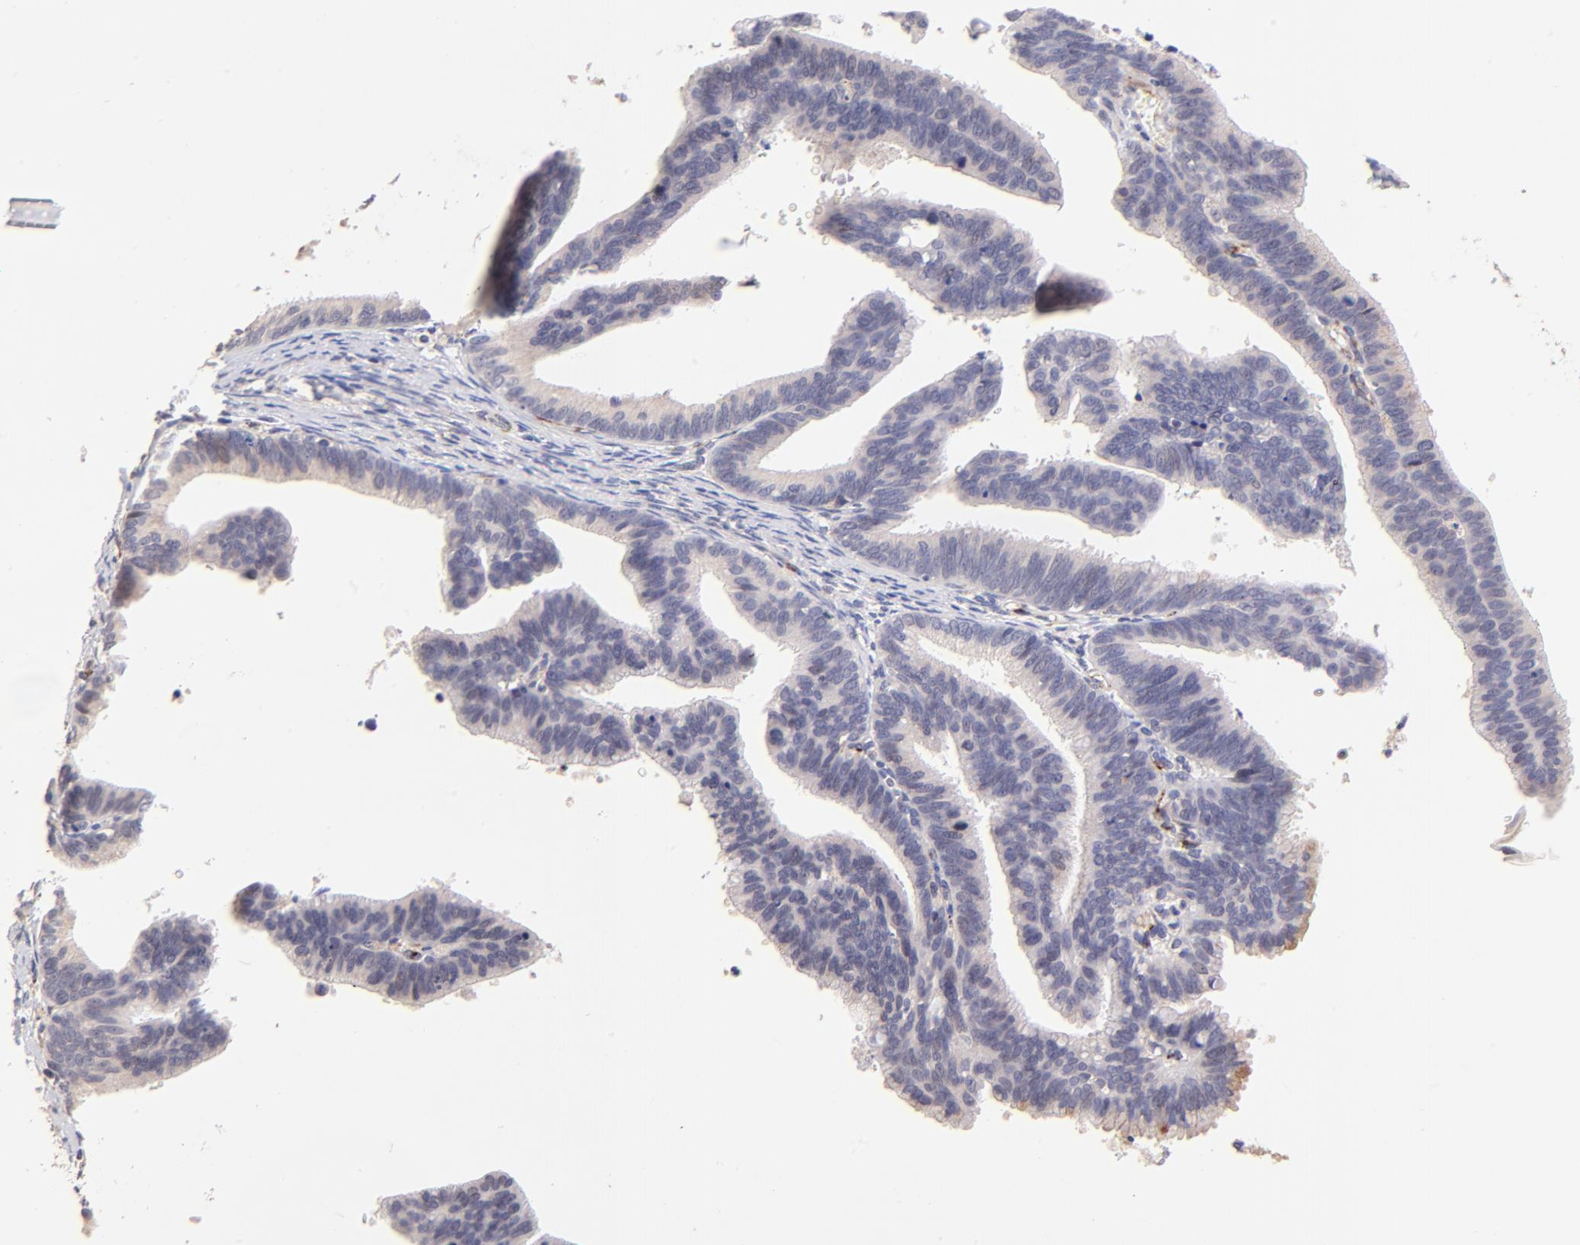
{"staining": {"intensity": "weak", "quantity": "<25%", "location": "cytoplasmic/membranous"}, "tissue": "cervical cancer", "cell_type": "Tumor cells", "image_type": "cancer", "snomed": [{"axis": "morphology", "description": "Adenocarcinoma, NOS"}, {"axis": "topography", "description": "Cervix"}], "caption": "Cervical adenocarcinoma was stained to show a protein in brown. There is no significant expression in tumor cells.", "gene": "SPARC", "patient": {"sex": "female", "age": 47}}